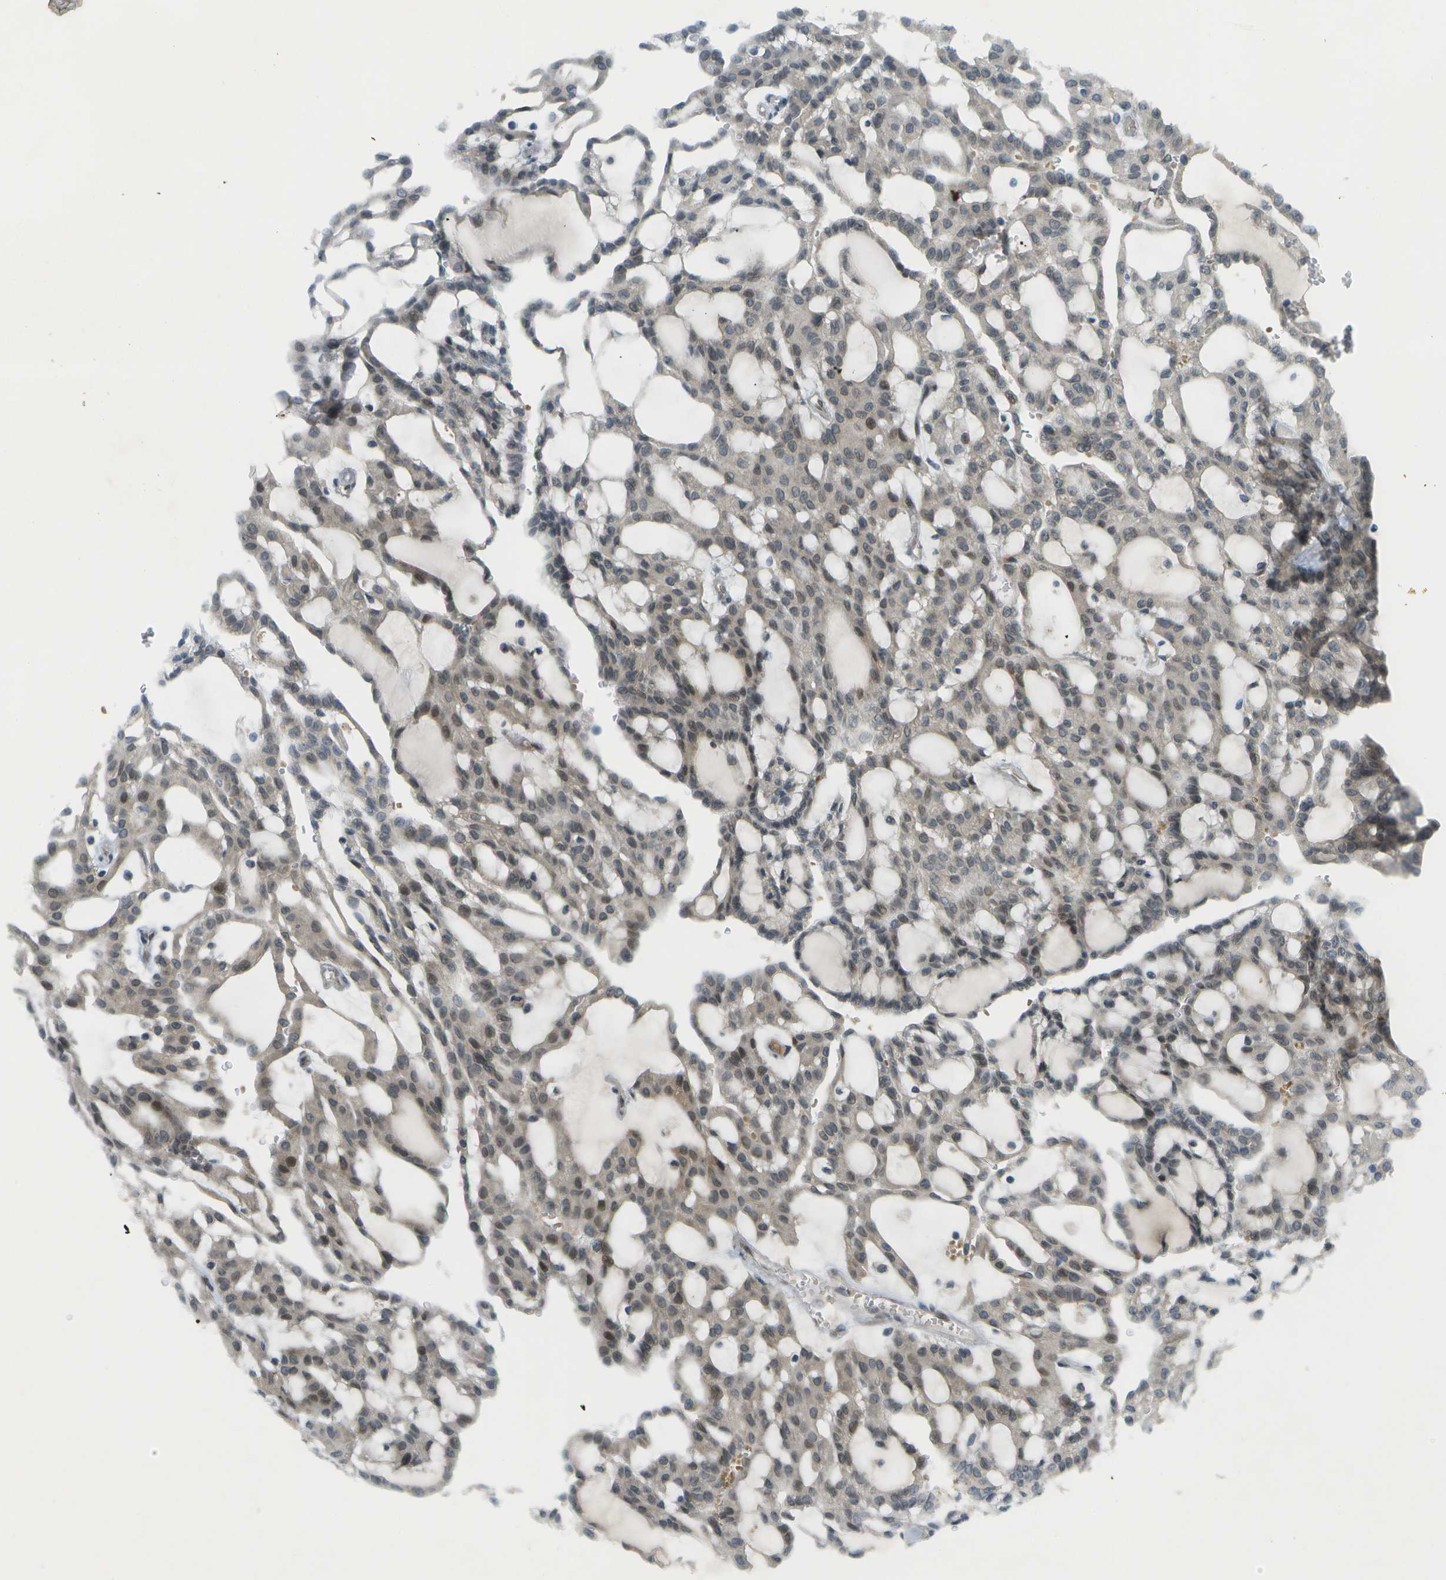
{"staining": {"intensity": "moderate", "quantity": "<25%", "location": "cytoplasmic/membranous,nuclear"}, "tissue": "renal cancer", "cell_type": "Tumor cells", "image_type": "cancer", "snomed": [{"axis": "morphology", "description": "Adenocarcinoma, NOS"}, {"axis": "topography", "description": "Kidney"}], "caption": "Adenocarcinoma (renal) stained with a protein marker demonstrates moderate staining in tumor cells.", "gene": "CACNB4", "patient": {"sex": "male", "age": 63}}